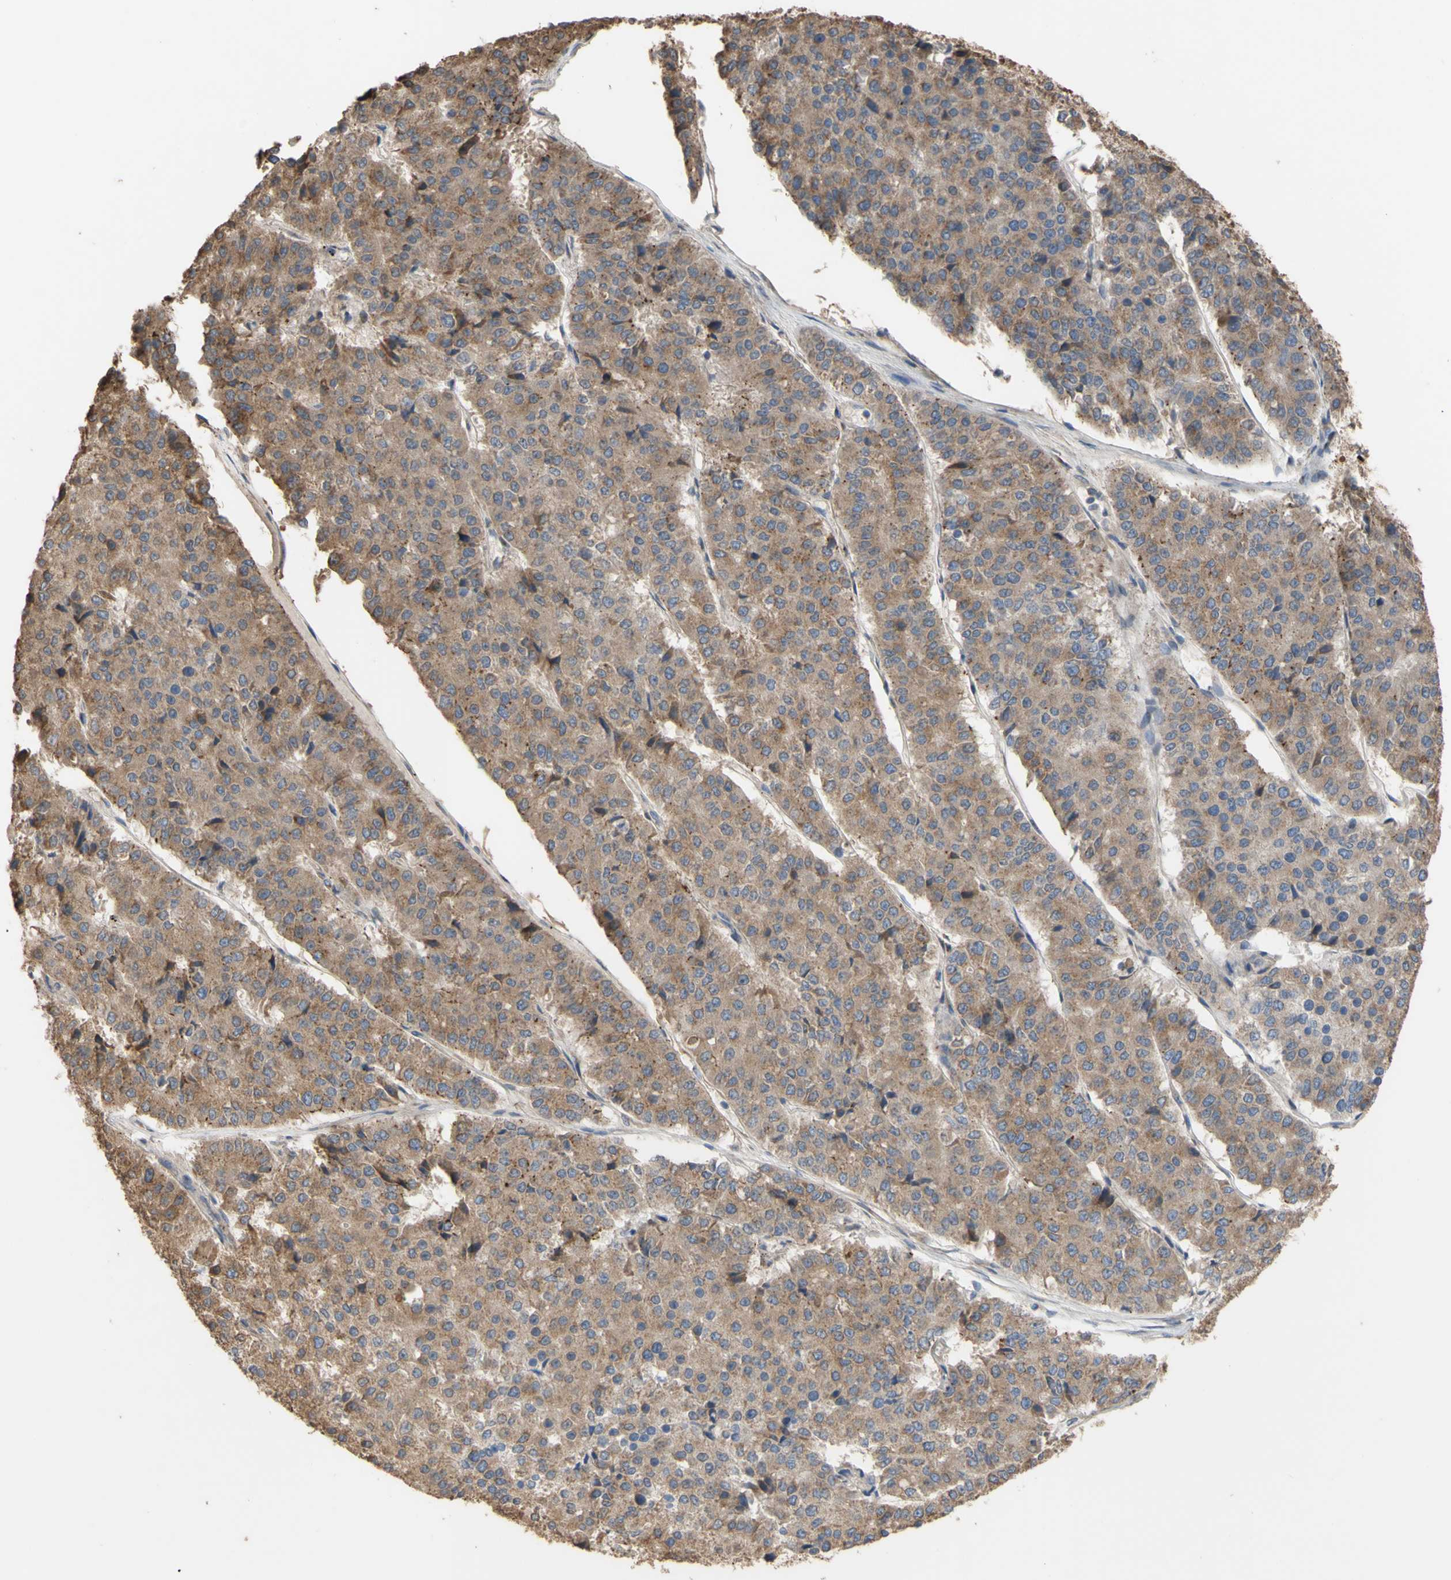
{"staining": {"intensity": "moderate", "quantity": ">75%", "location": "cytoplasmic/membranous"}, "tissue": "pancreatic cancer", "cell_type": "Tumor cells", "image_type": "cancer", "snomed": [{"axis": "morphology", "description": "Adenocarcinoma, NOS"}, {"axis": "topography", "description": "Pancreas"}], "caption": "A high-resolution image shows immunohistochemistry (IHC) staining of adenocarcinoma (pancreatic), which shows moderate cytoplasmic/membranous staining in about >75% of tumor cells.", "gene": "NECTIN3", "patient": {"sex": "male", "age": 50}}